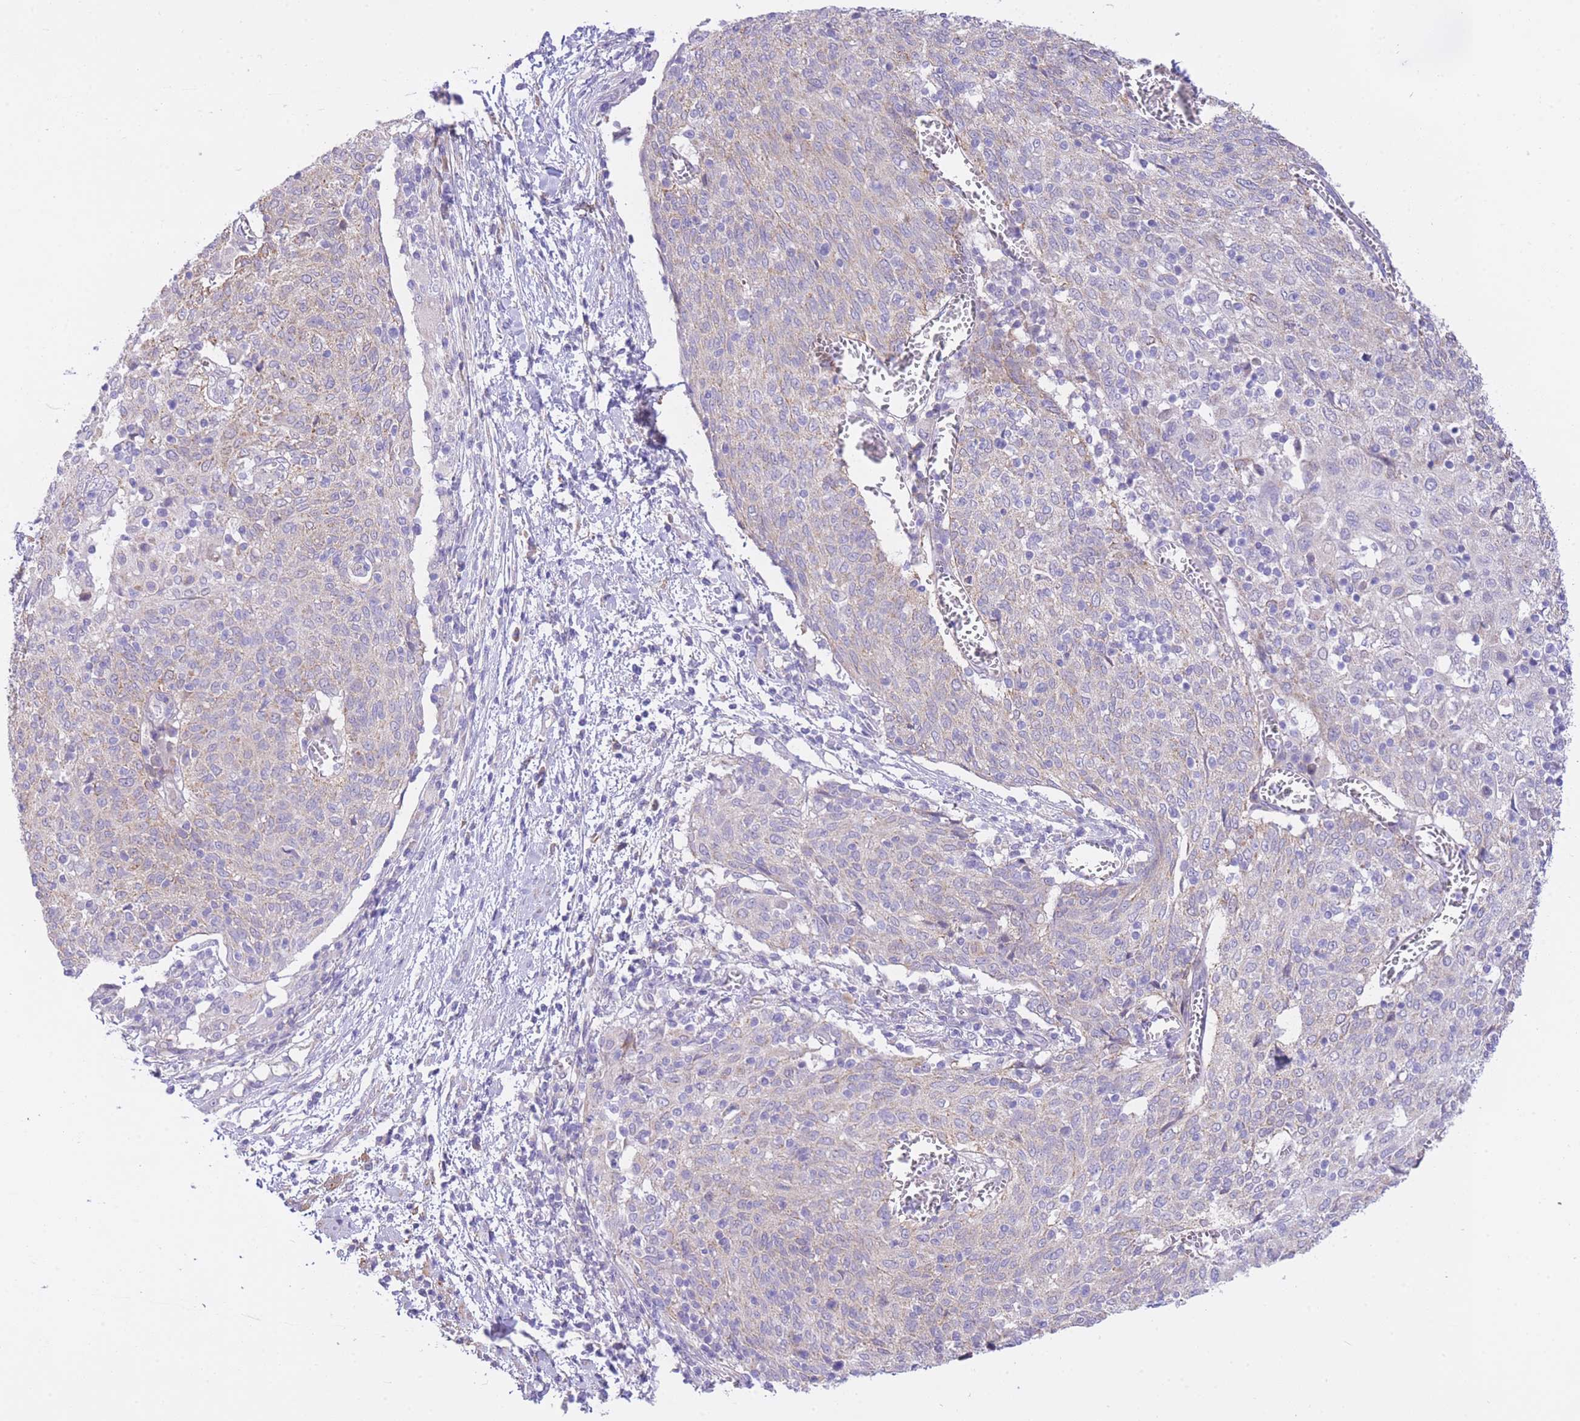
{"staining": {"intensity": "negative", "quantity": "none", "location": "none"}, "tissue": "cervical cancer", "cell_type": "Tumor cells", "image_type": "cancer", "snomed": [{"axis": "morphology", "description": "Squamous cell carcinoma, NOS"}, {"axis": "topography", "description": "Cervix"}], "caption": "IHC micrograph of human cervical cancer (squamous cell carcinoma) stained for a protein (brown), which demonstrates no staining in tumor cells.", "gene": "PGM1", "patient": {"sex": "female", "age": 52}}